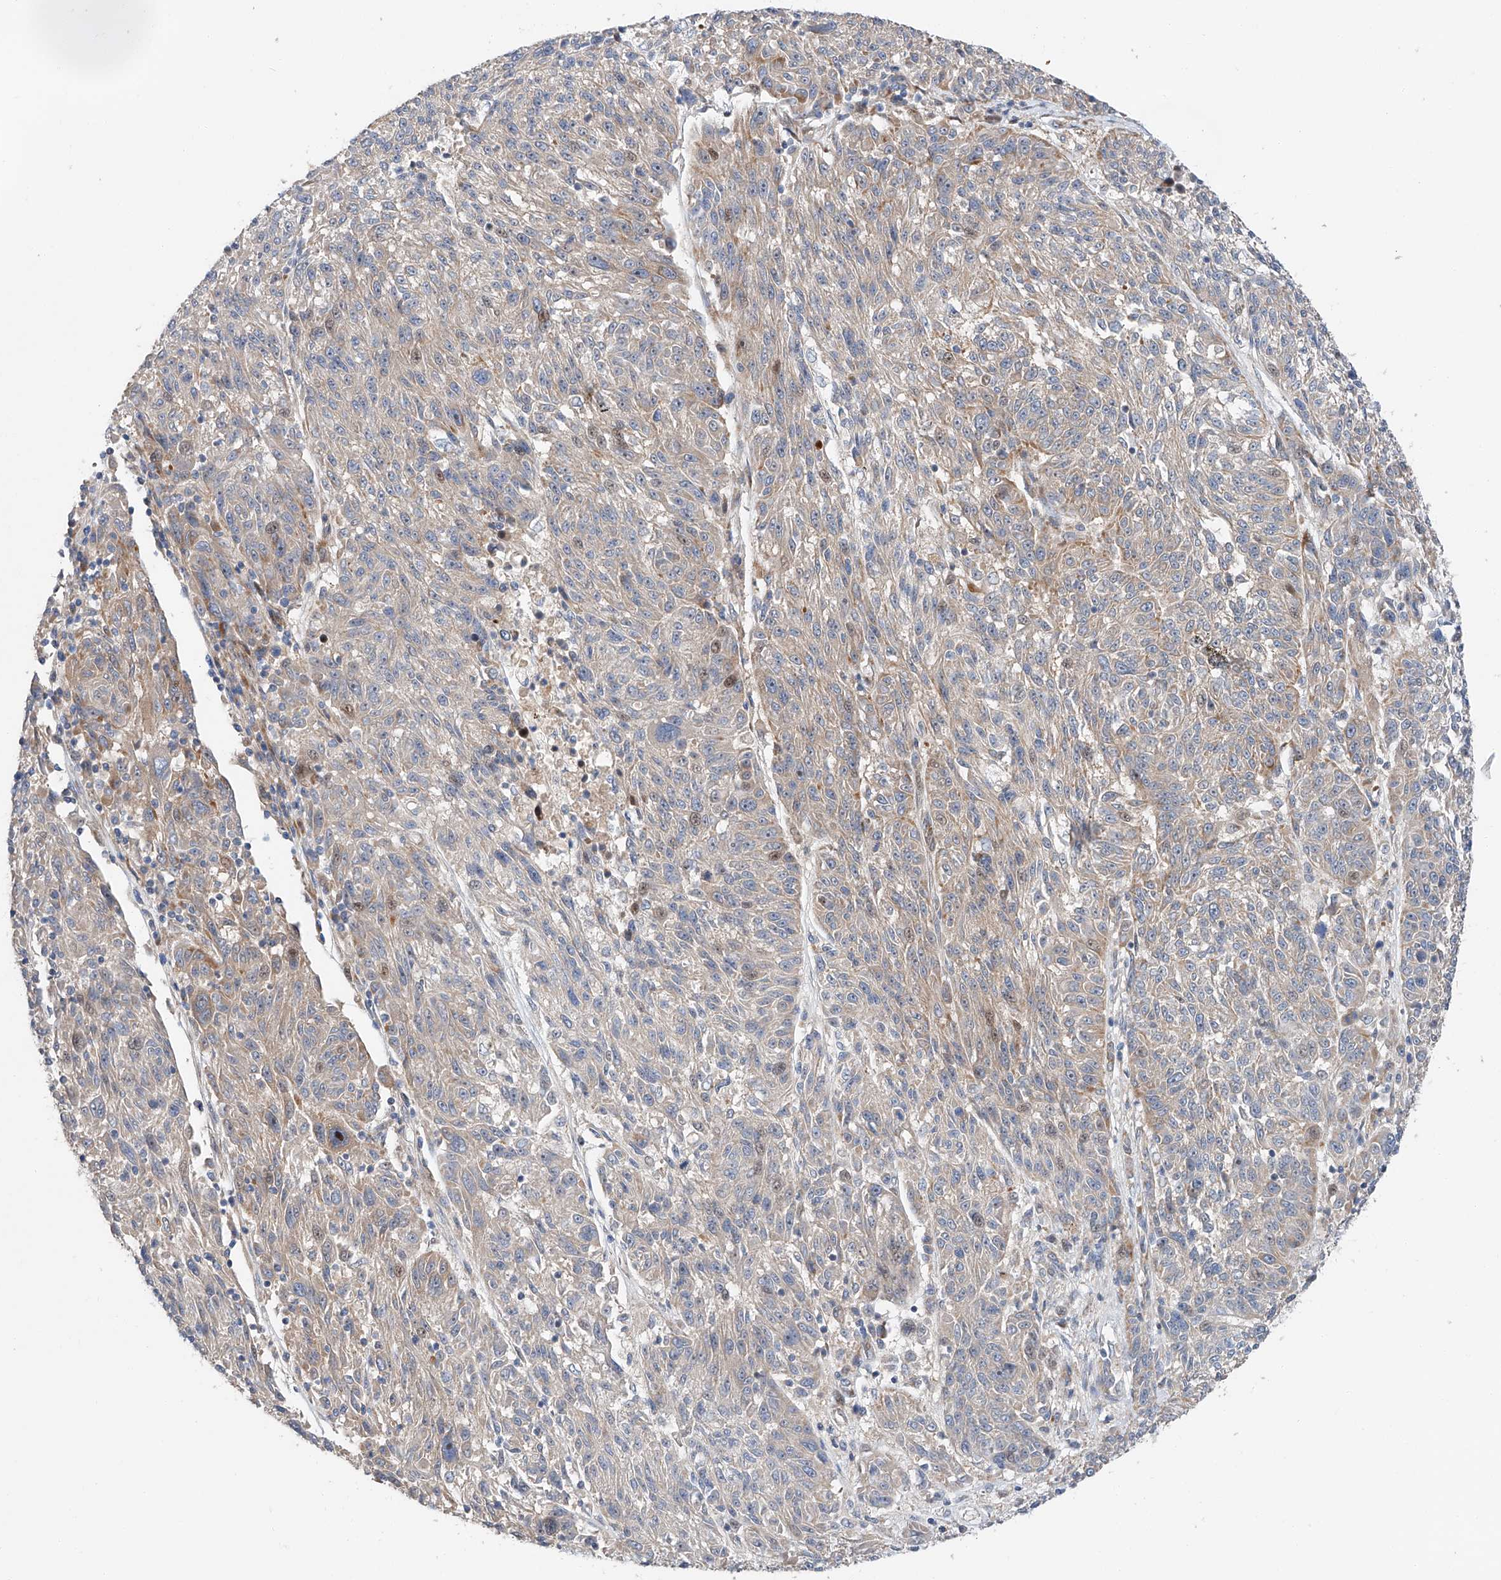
{"staining": {"intensity": "weak", "quantity": "<25%", "location": "cytoplasmic/membranous"}, "tissue": "melanoma", "cell_type": "Tumor cells", "image_type": "cancer", "snomed": [{"axis": "morphology", "description": "Malignant melanoma, NOS"}, {"axis": "topography", "description": "Skin"}], "caption": "This photomicrograph is of malignant melanoma stained with immunohistochemistry (IHC) to label a protein in brown with the nuclei are counter-stained blue. There is no positivity in tumor cells. (DAB (3,3'-diaminobenzidine) immunohistochemistry, high magnification).", "gene": "USF3", "patient": {"sex": "male", "age": 53}}